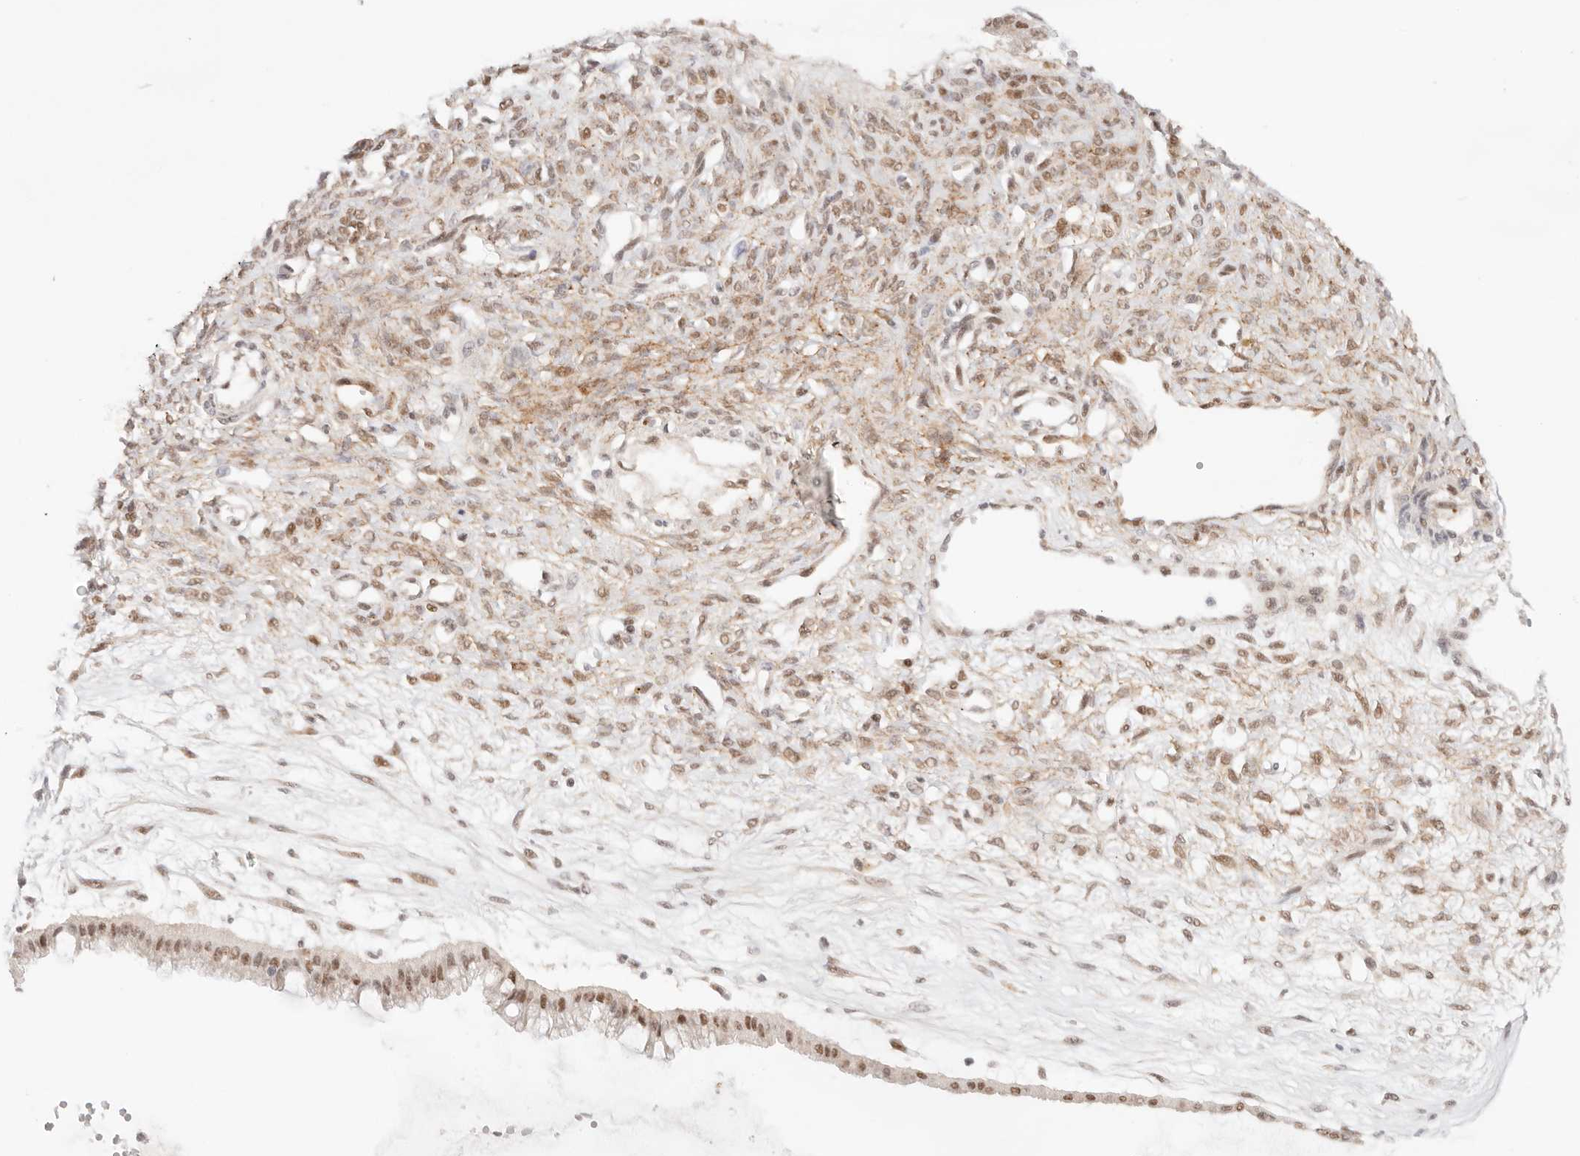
{"staining": {"intensity": "moderate", "quantity": ">75%", "location": "nuclear"}, "tissue": "ovarian cancer", "cell_type": "Tumor cells", "image_type": "cancer", "snomed": [{"axis": "morphology", "description": "Cystadenocarcinoma, mucinous, NOS"}, {"axis": "topography", "description": "Ovary"}], "caption": "High-magnification brightfield microscopy of ovarian mucinous cystadenocarcinoma stained with DAB (brown) and counterstained with hematoxylin (blue). tumor cells exhibit moderate nuclear positivity is identified in about>75% of cells.", "gene": "GTF2E2", "patient": {"sex": "female", "age": 73}}